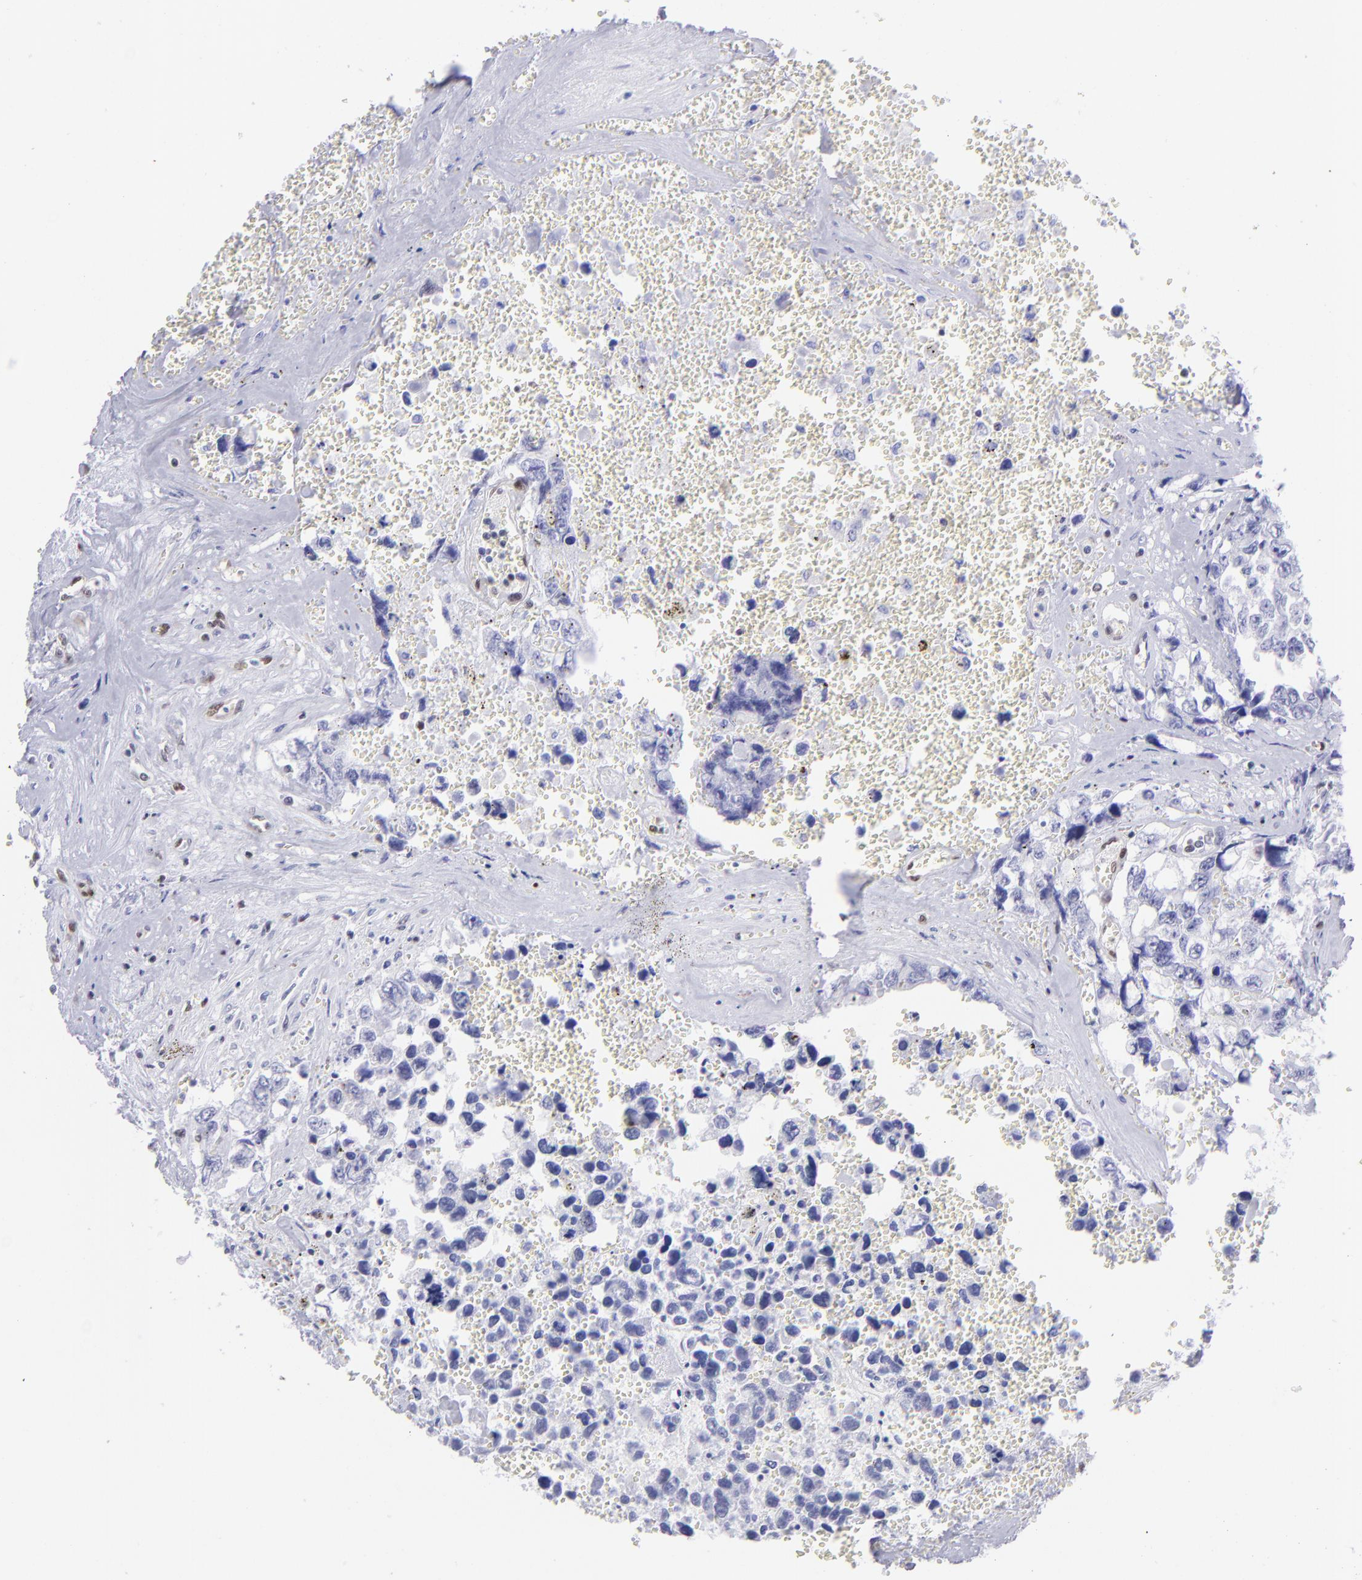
{"staining": {"intensity": "negative", "quantity": "none", "location": "none"}, "tissue": "testis cancer", "cell_type": "Tumor cells", "image_type": "cancer", "snomed": [{"axis": "morphology", "description": "Carcinoma, Embryonal, NOS"}, {"axis": "topography", "description": "Testis"}], "caption": "This photomicrograph is of testis cancer (embryonal carcinoma) stained with immunohistochemistry (IHC) to label a protein in brown with the nuclei are counter-stained blue. There is no positivity in tumor cells.", "gene": "ETS1", "patient": {"sex": "male", "age": 31}}